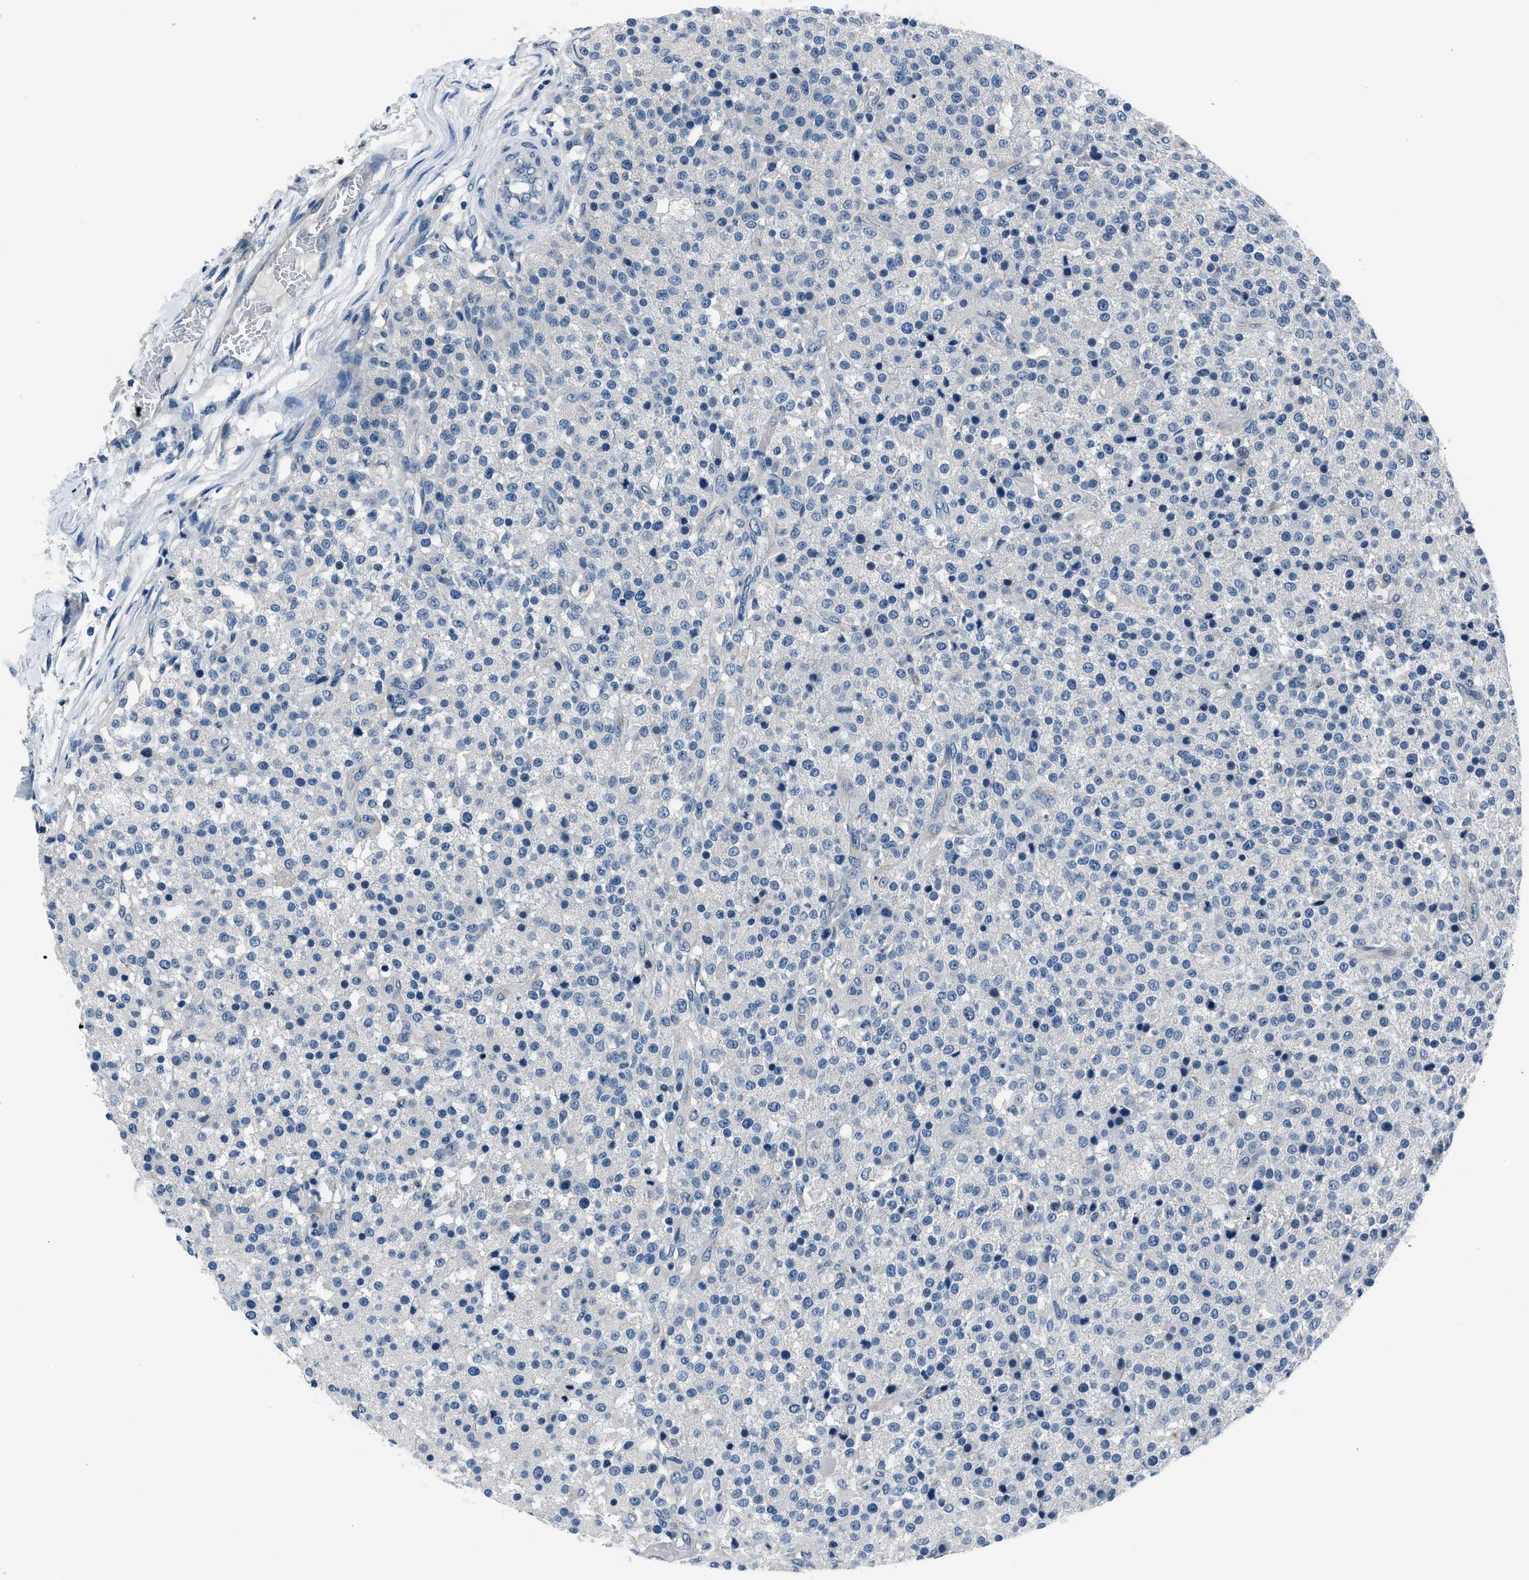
{"staining": {"intensity": "negative", "quantity": "none", "location": "none"}, "tissue": "testis cancer", "cell_type": "Tumor cells", "image_type": "cancer", "snomed": [{"axis": "morphology", "description": "Seminoma, NOS"}, {"axis": "topography", "description": "Testis"}], "caption": "An IHC micrograph of testis cancer (seminoma) is shown. There is no staining in tumor cells of testis cancer (seminoma). (DAB immunohistochemistry, high magnification).", "gene": "GJA3", "patient": {"sex": "male", "age": 59}}